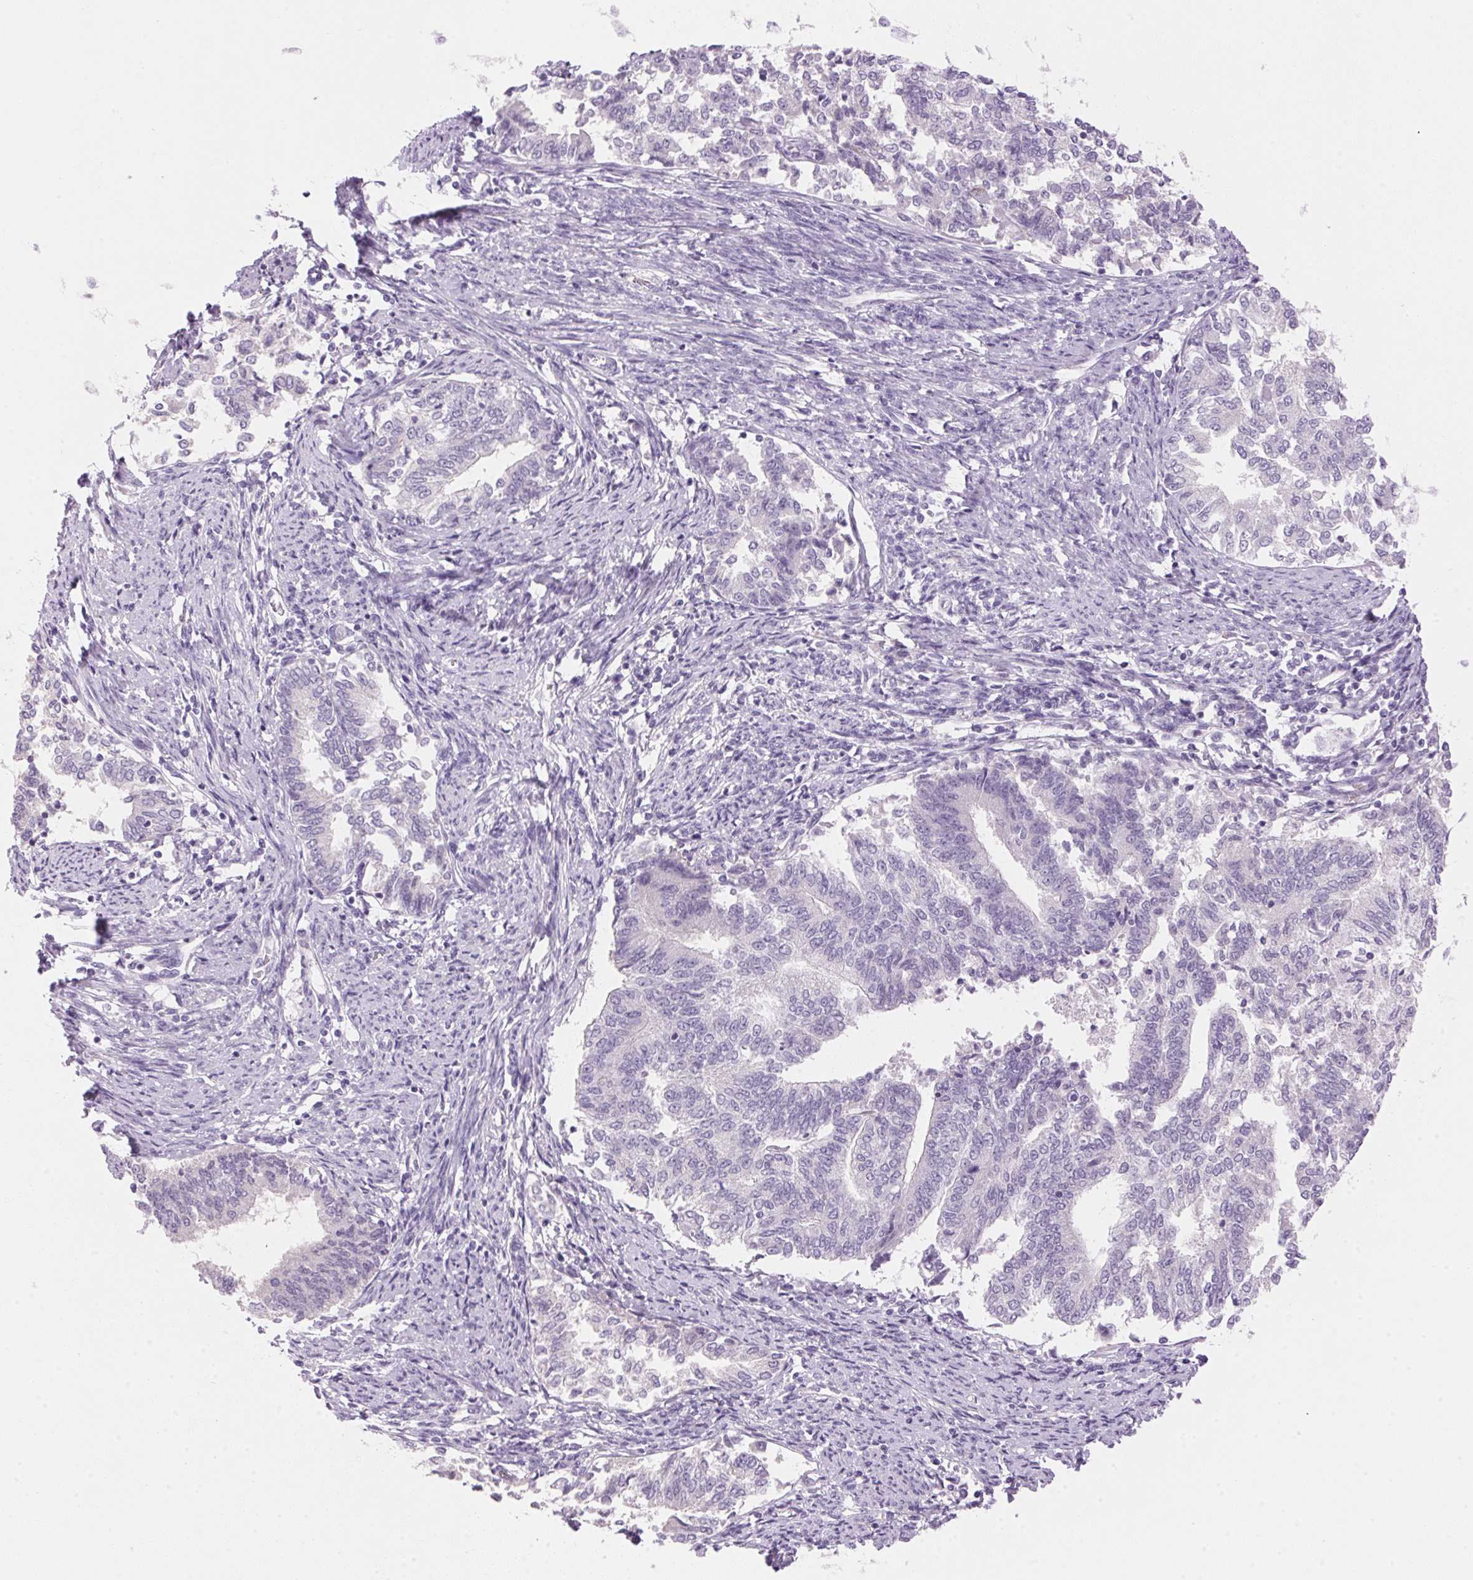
{"staining": {"intensity": "negative", "quantity": "none", "location": "none"}, "tissue": "endometrial cancer", "cell_type": "Tumor cells", "image_type": "cancer", "snomed": [{"axis": "morphology", "description": "Adenocarcinoma, NOS"}, {"axis": "topography", "description": "Endometrium"}], "caption": "Human endometrial adenocarcinoma stained for a protein using immunohistochemistry demonstrates no expression in tumor cells.", "gene": "HSD17B2", "patient": {"sex": "female", "age": 65}}